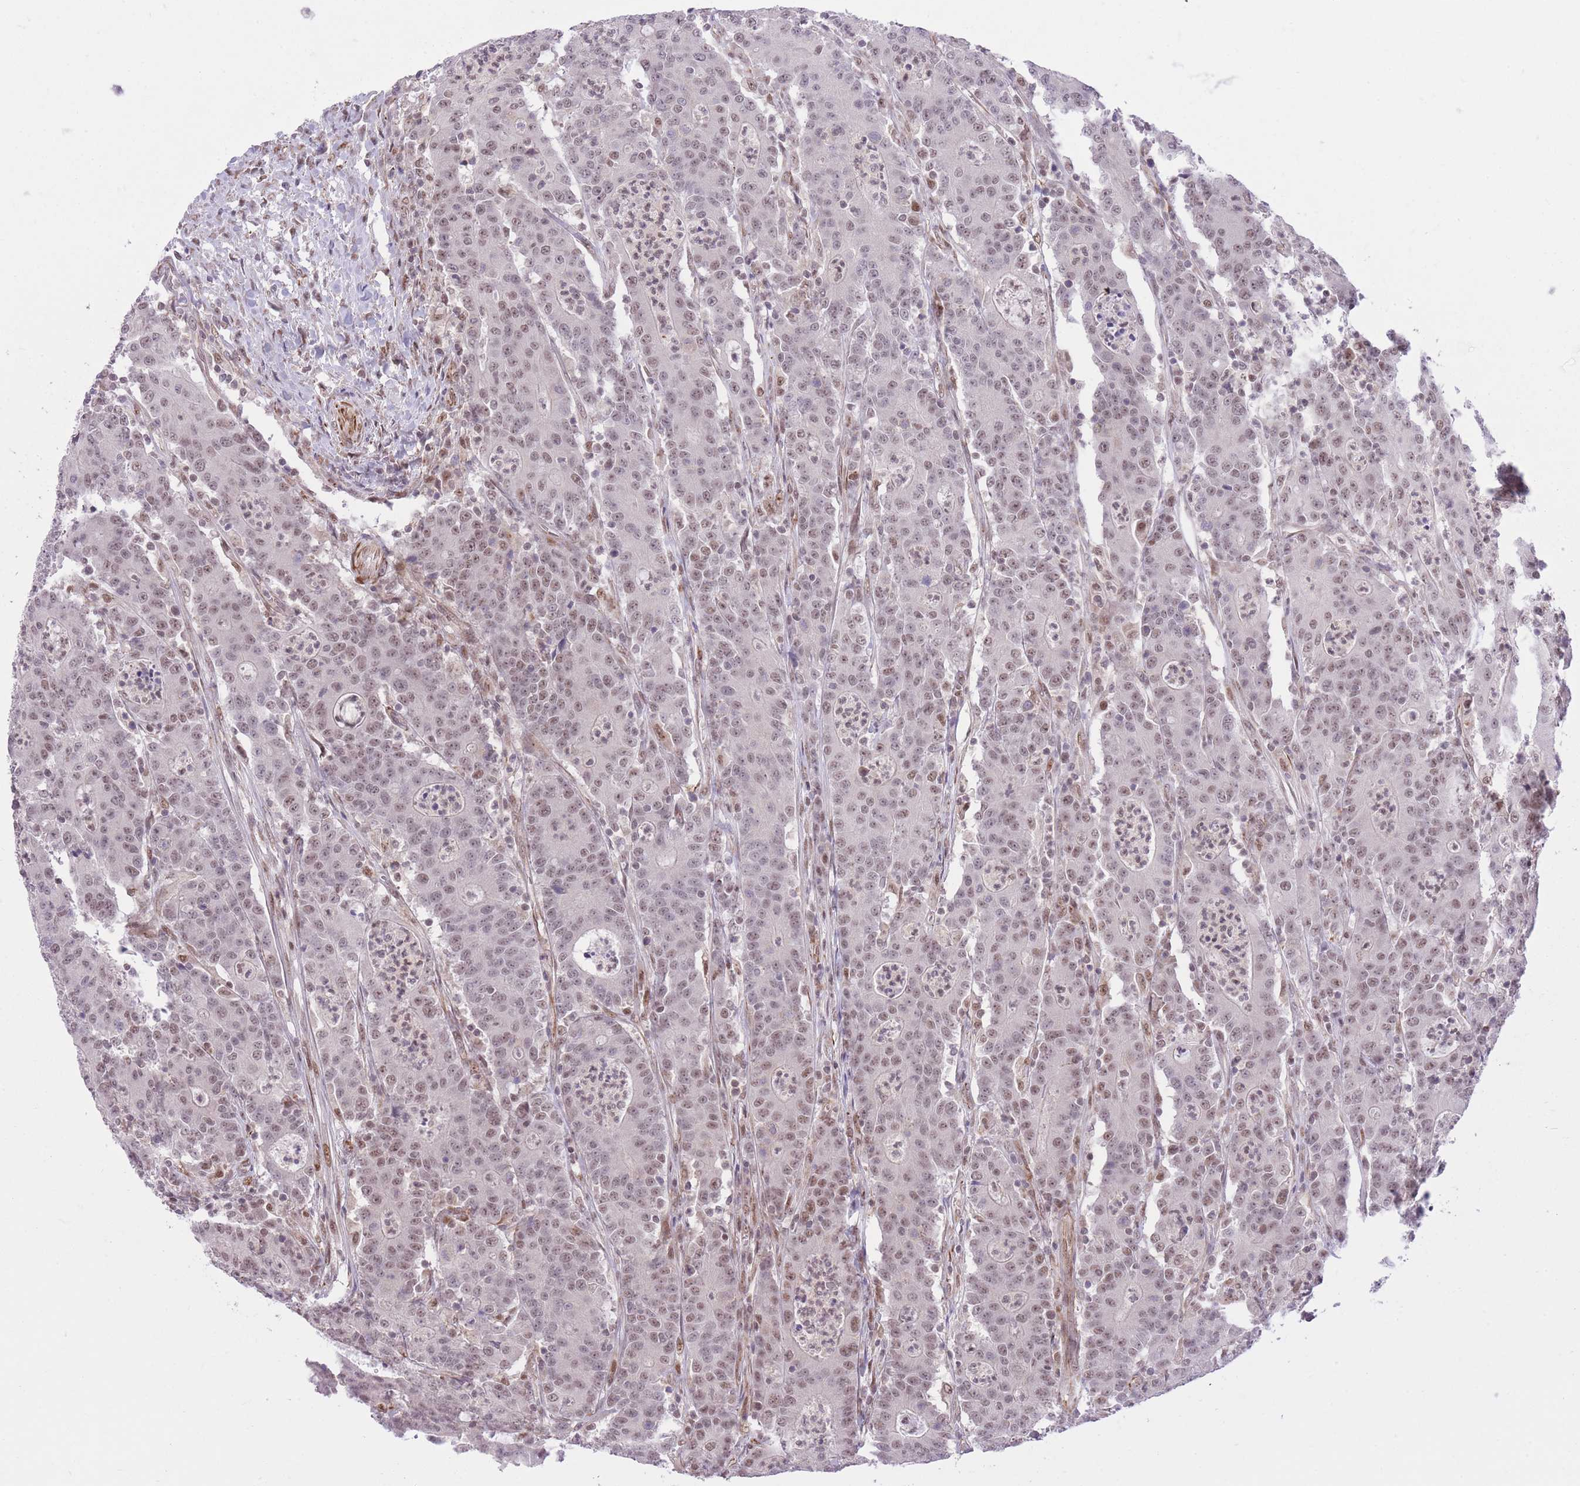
{"staining": {"intensity": "moderate", "quantity": ">75%", "location": "nuclear"}, "tissue": "colorectal cancer", "cell_type": "Tumor cells", "image_type": "cancer", "snomed": [{"axis": "morphology", "description": "Adenocarcinoma, NOS"}, {"axis": "topography", "description": "Colon"}], "caption": "Colorectal cancer stained with a brown dye reveals moderate nuclear positive staining in approximately >75% of tumor cells.", "gene": "ELL", "patient": {"sex": "male", "age": 83}}